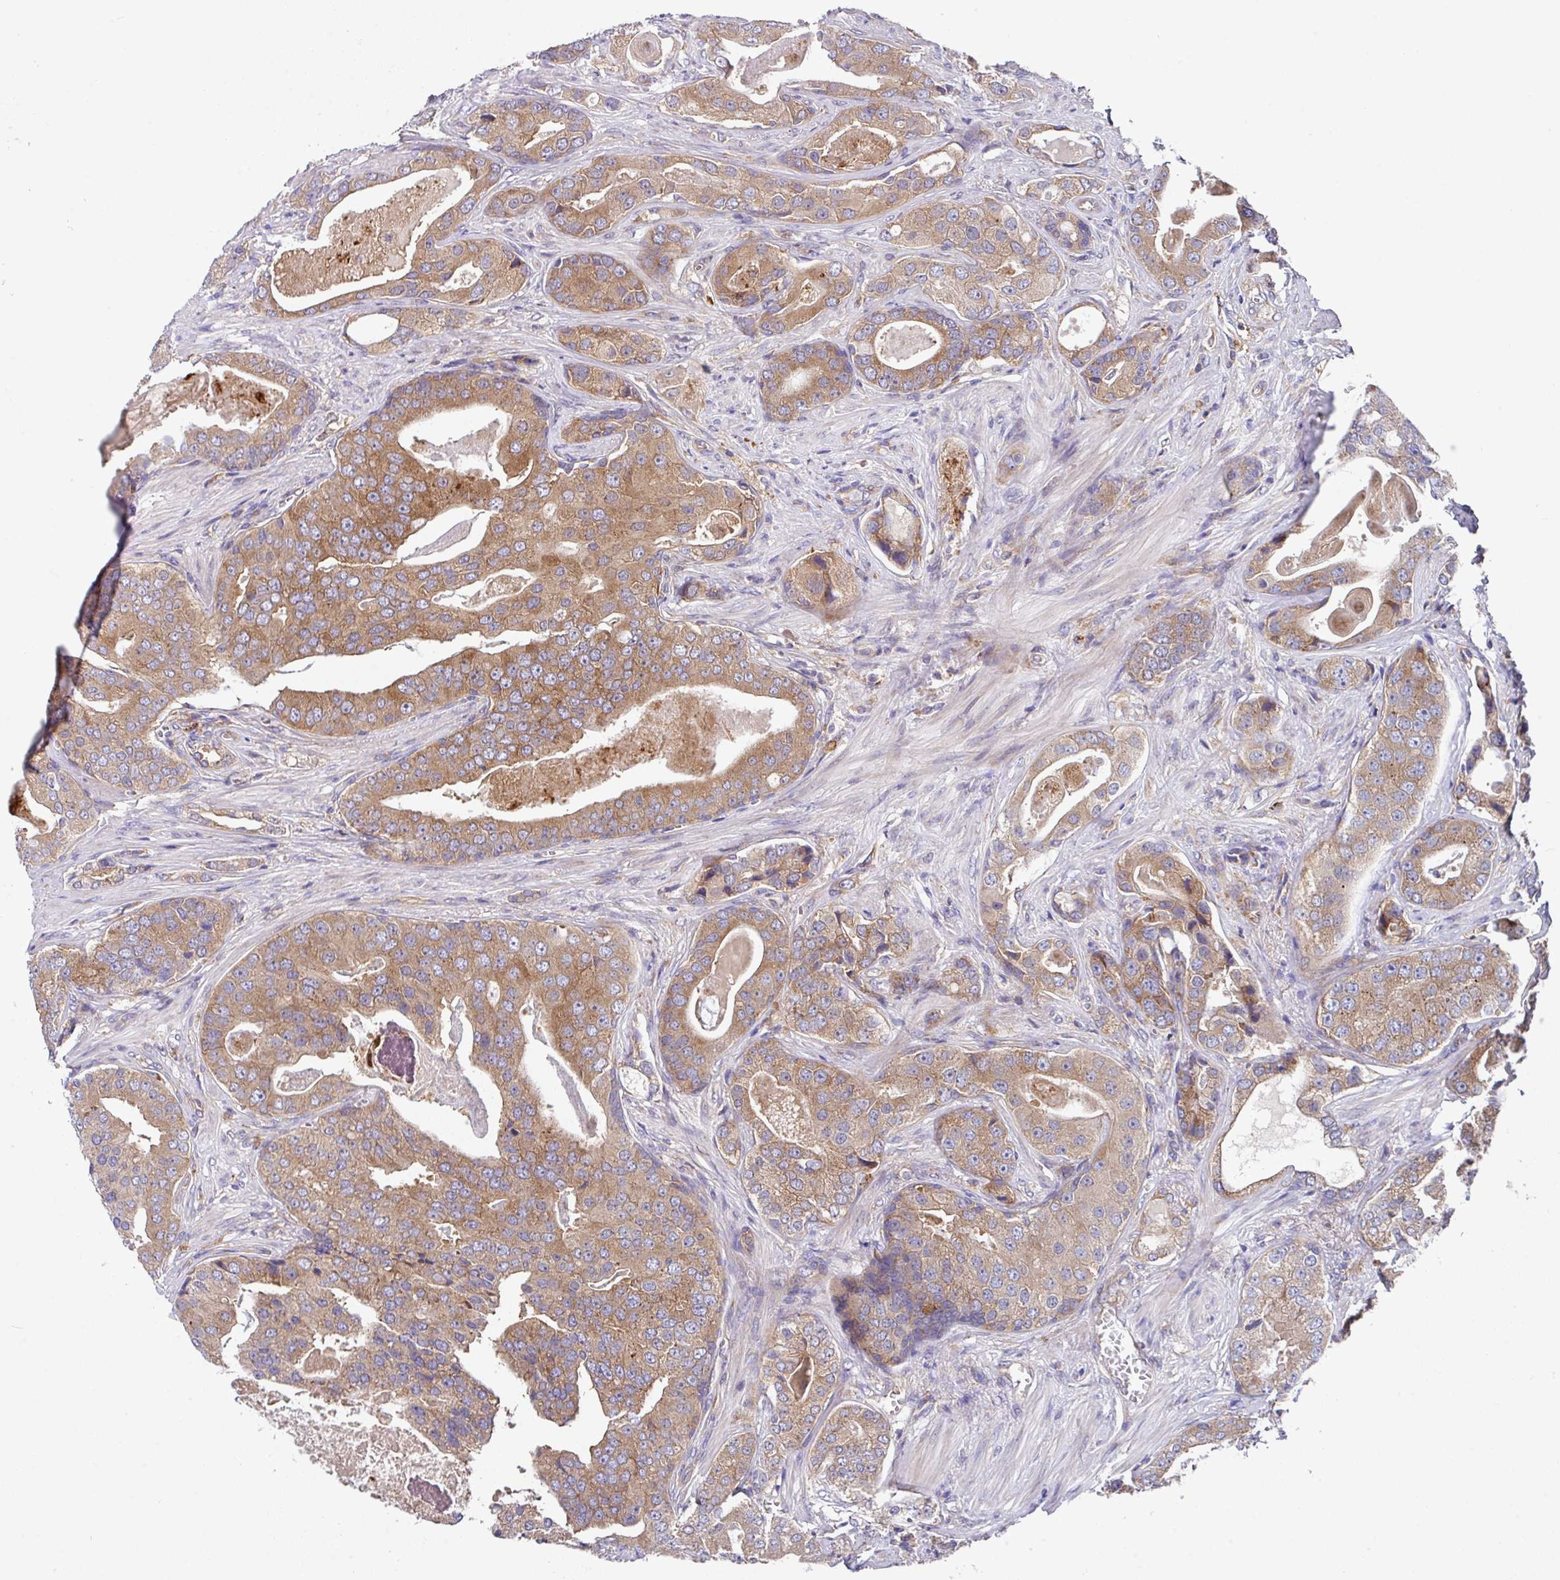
{"staining": {"intensity": "moderate", "quantity": ">75%", "location": "cytoplasmic/membranous"}, "tissue": "prostate cancer", "cell_type": "Tumor cells", "image_type": "cancer", "snomed": [{"axis": "morphology", "description": "Adenocarcinoma, High grade"}, {"axis": "topography", "description": "Prostate"}], "caption": "Immunohistochemical staining of prostate cancer (adenocarcinoma (high-grade)) demonstrates medium levels of moderate cytoplasmic/membranous positivity in approximately >75% of tumor cells. (Brightfield microscopy of DAB IHC at high magnification).", "gene": "EIF4B", "patient": {"sex": "male", "age": 71}}